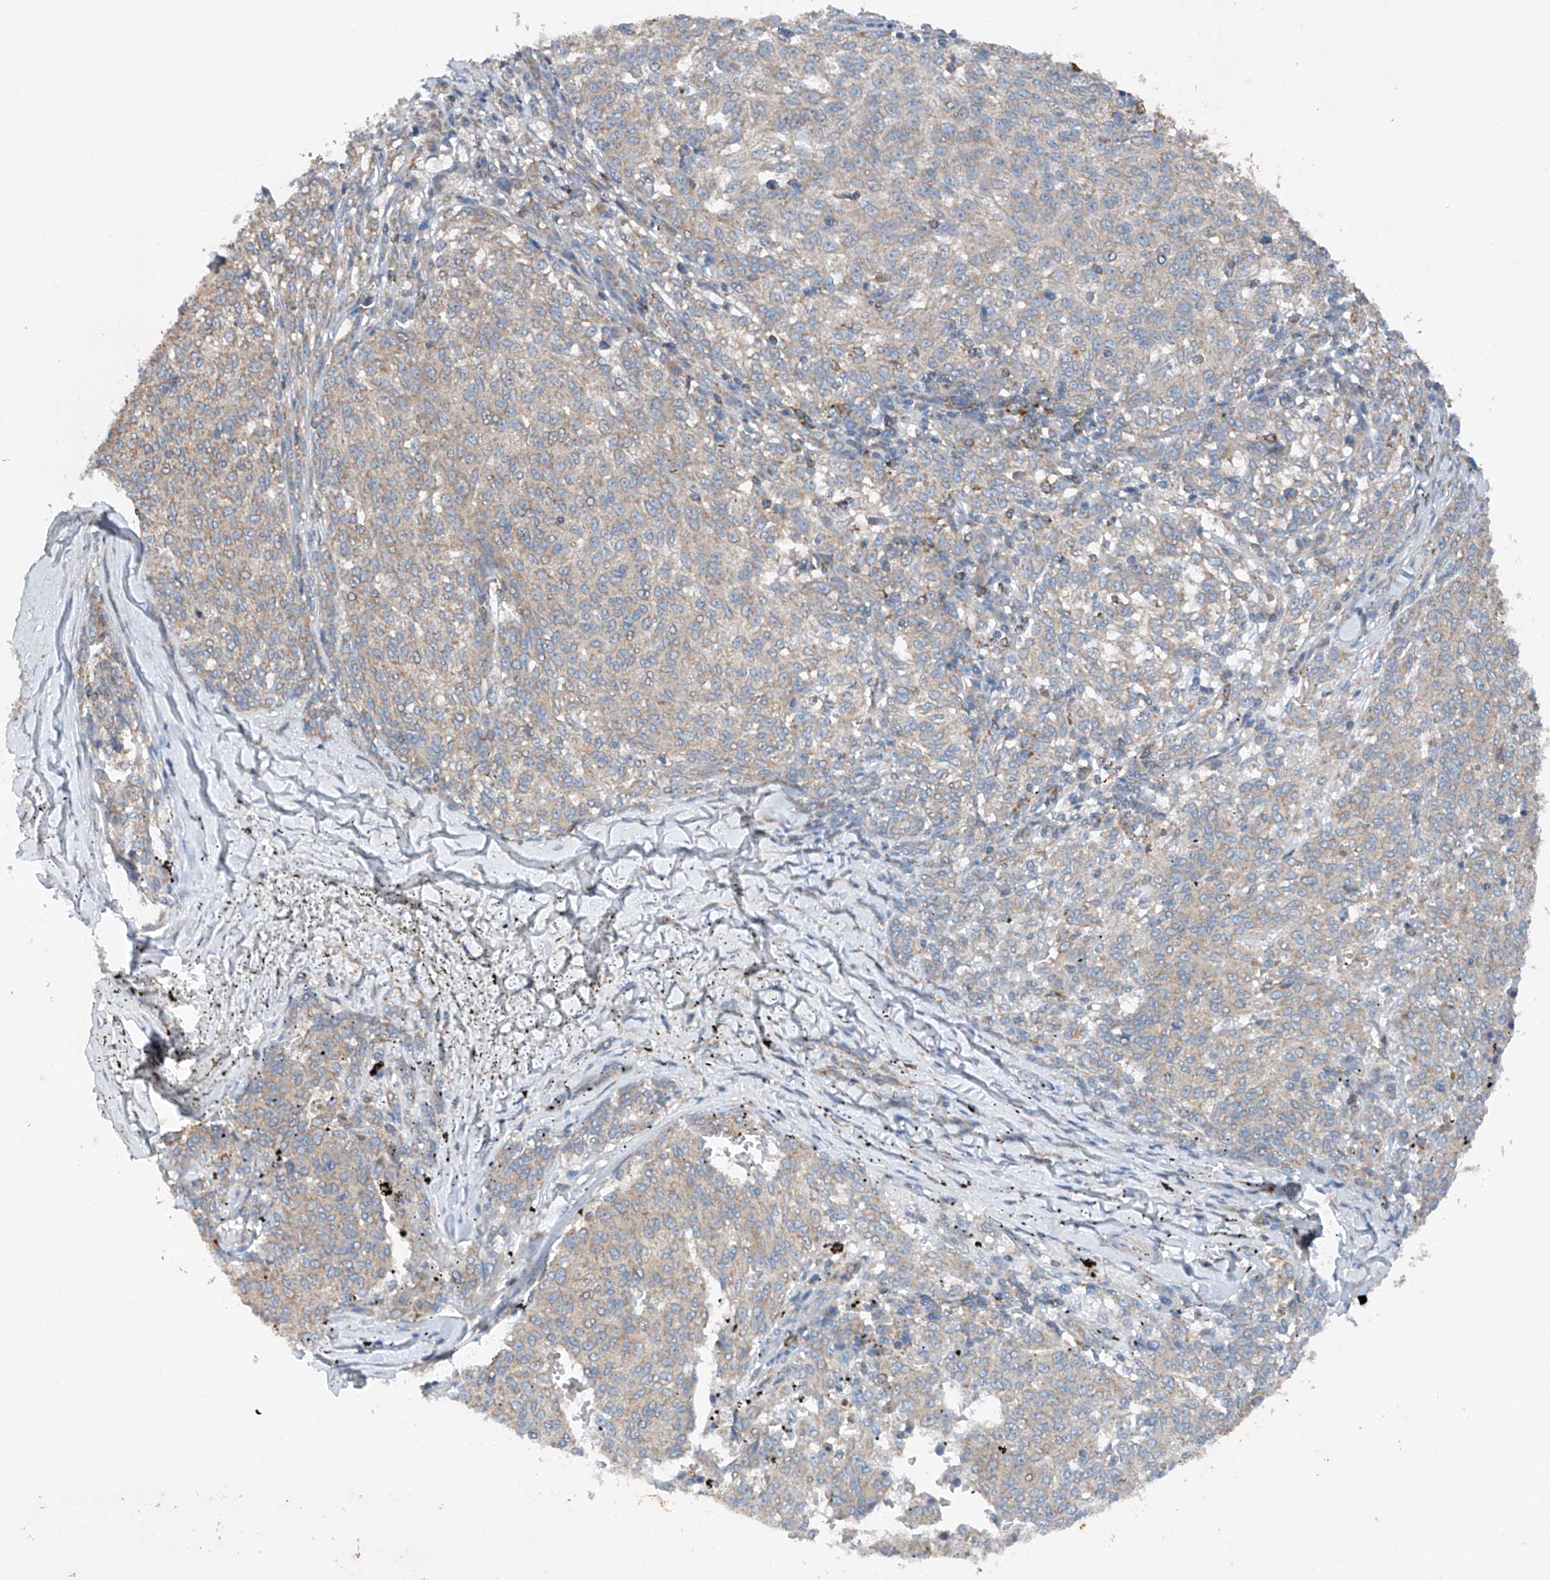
{"staining": {"intensity": "weak", "quantity": "<25%", "location": "cytoplasmic/membranous"}, "tissue": "melanoma", "cell_type": "Tumor cells", "image_type": "cancer", "snomed": [{"axis": "morphology", "description": "Malignant melanoma, NOS"}, {"axis": "topography", "description": "Skin"}], "caption": "Photomicrograph shows no protein positivity in tumor cells of malignant melanoma tissue.", "gene": "CEP85L", "patient": {"sex": "female", "age": 72}}